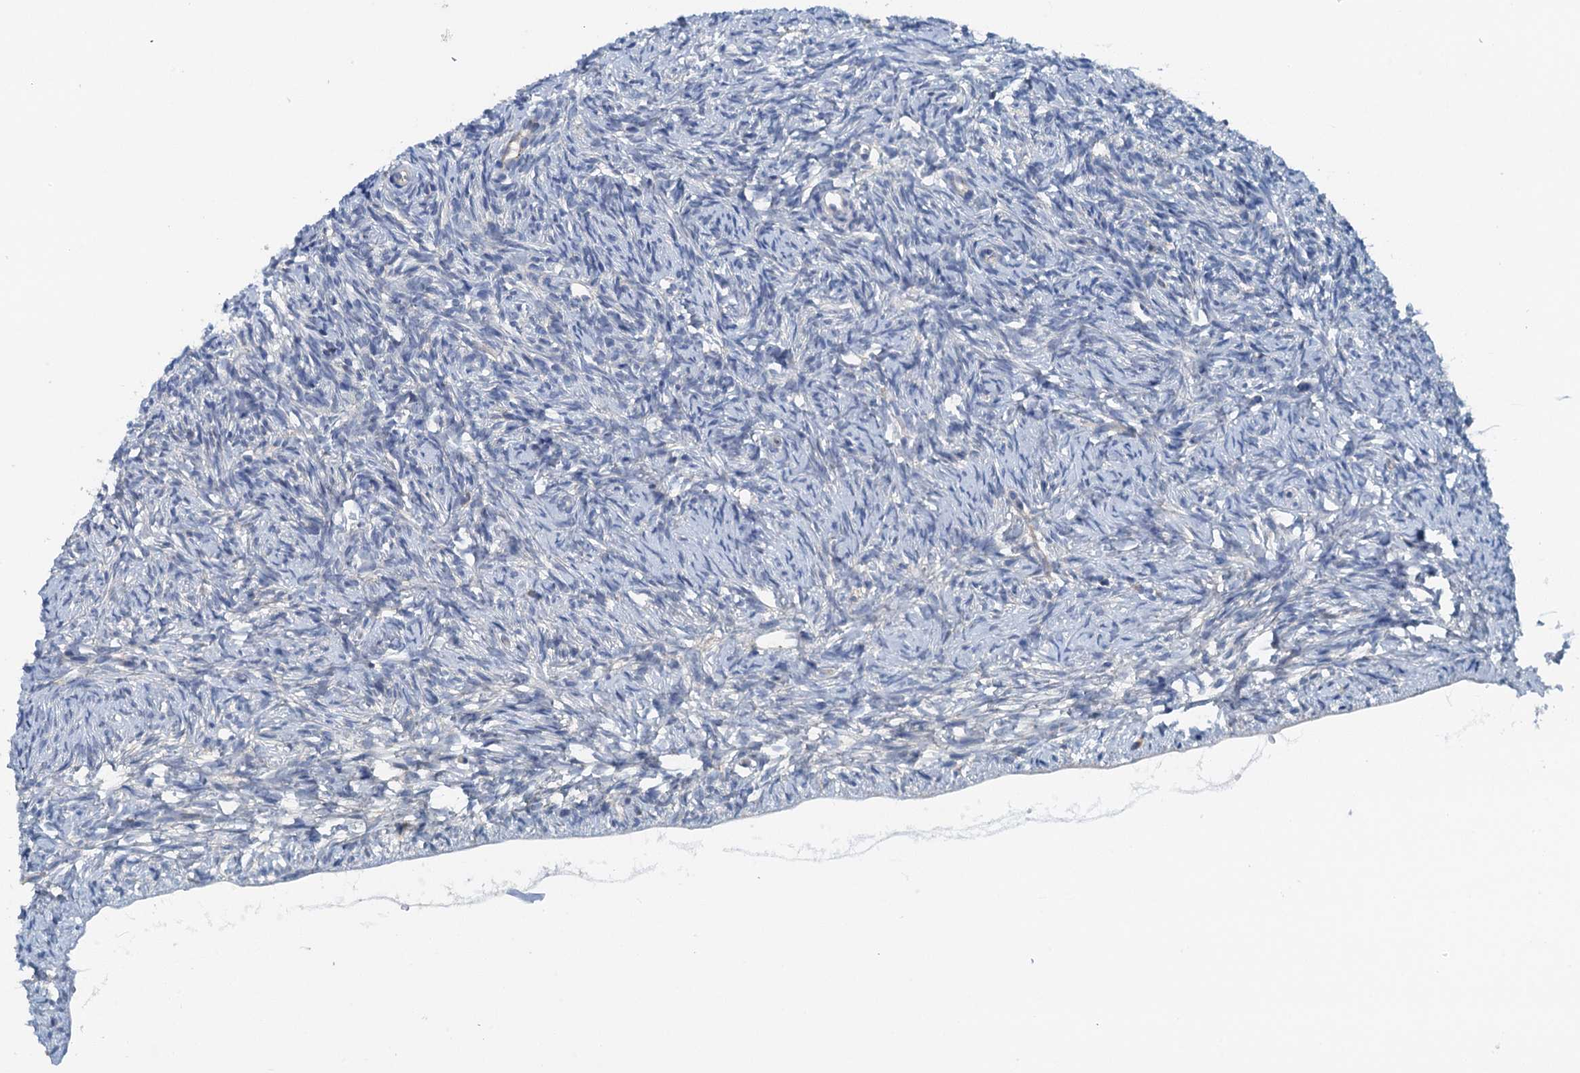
{"staining": {"intensity": "negative", "quantity": "none", "location": "none"}, "tissue": "ovary", "cell_type": "Ovarian stroma cells", "image_type": "normal", "snomed": [{"axis": "morphology", "description": "Normal tissue, NOS"}, {"axis": "topography", "description": "Ovary"}], "caption": "Human ovary stained for a protein using immunohistochemistry displays no positivity in ovarian stroma cells.", "gene": "THAP10", "patient": {"sex": "female", "age": 51}}